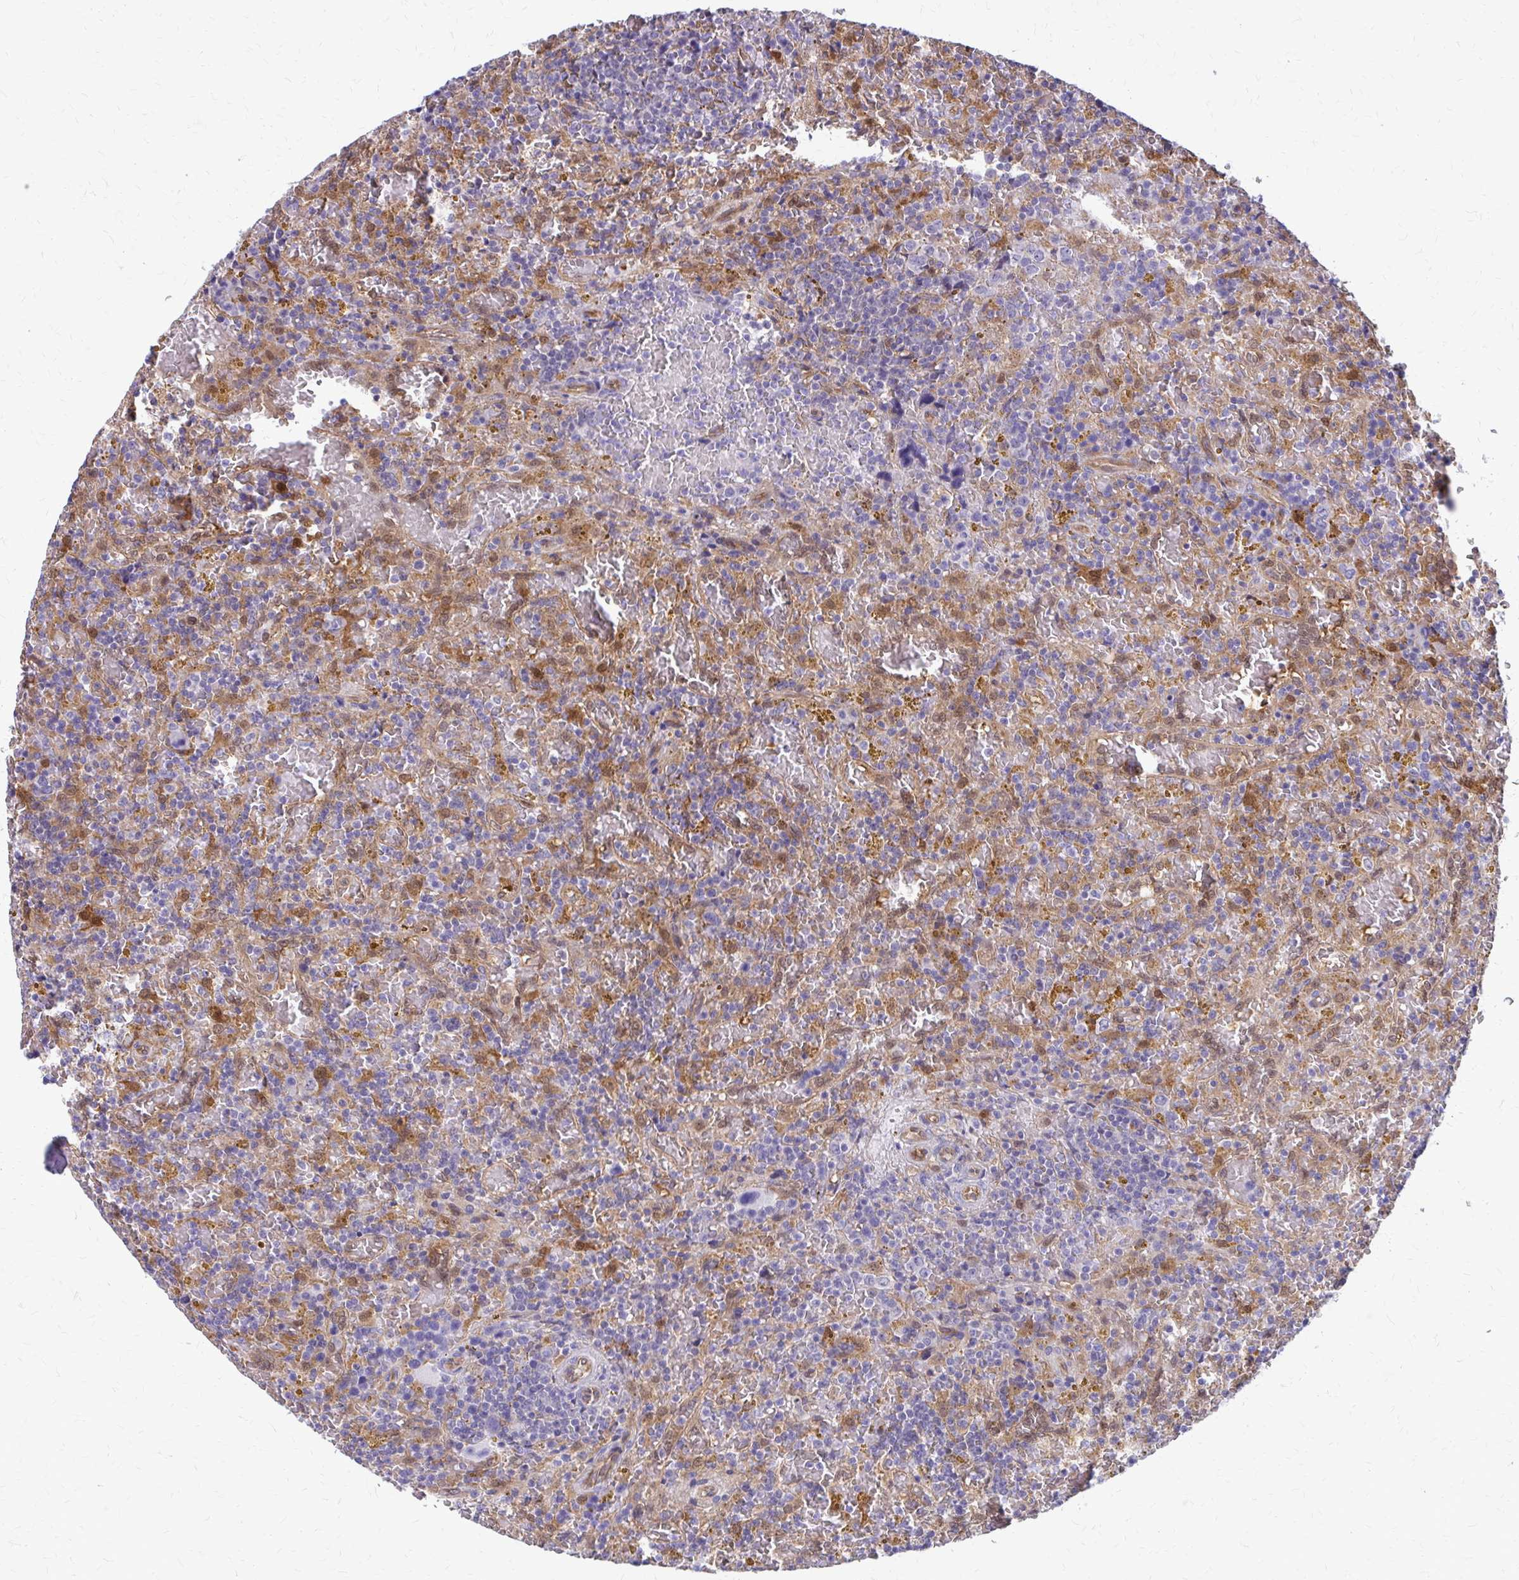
{"staining": {"intensity": "negative", "quantity": "none", "location": "none"}, "tissue": "lymphoma", "cell_type": "Tumor cells", "image_type": "cancer", "snomed": [{"axis": "morphology", "description": "Malignant lymphoma, non-Hodgkin's type, Low grade"}, {"axis": "topography", "description": "Spleen"}], "caption": "The immunohistochemistry photomicrograph has no significant expression in tumor cells of lymphoma tissue.", "gene": "CLIC2", "patient": {"sex": "female", "age": 65}}